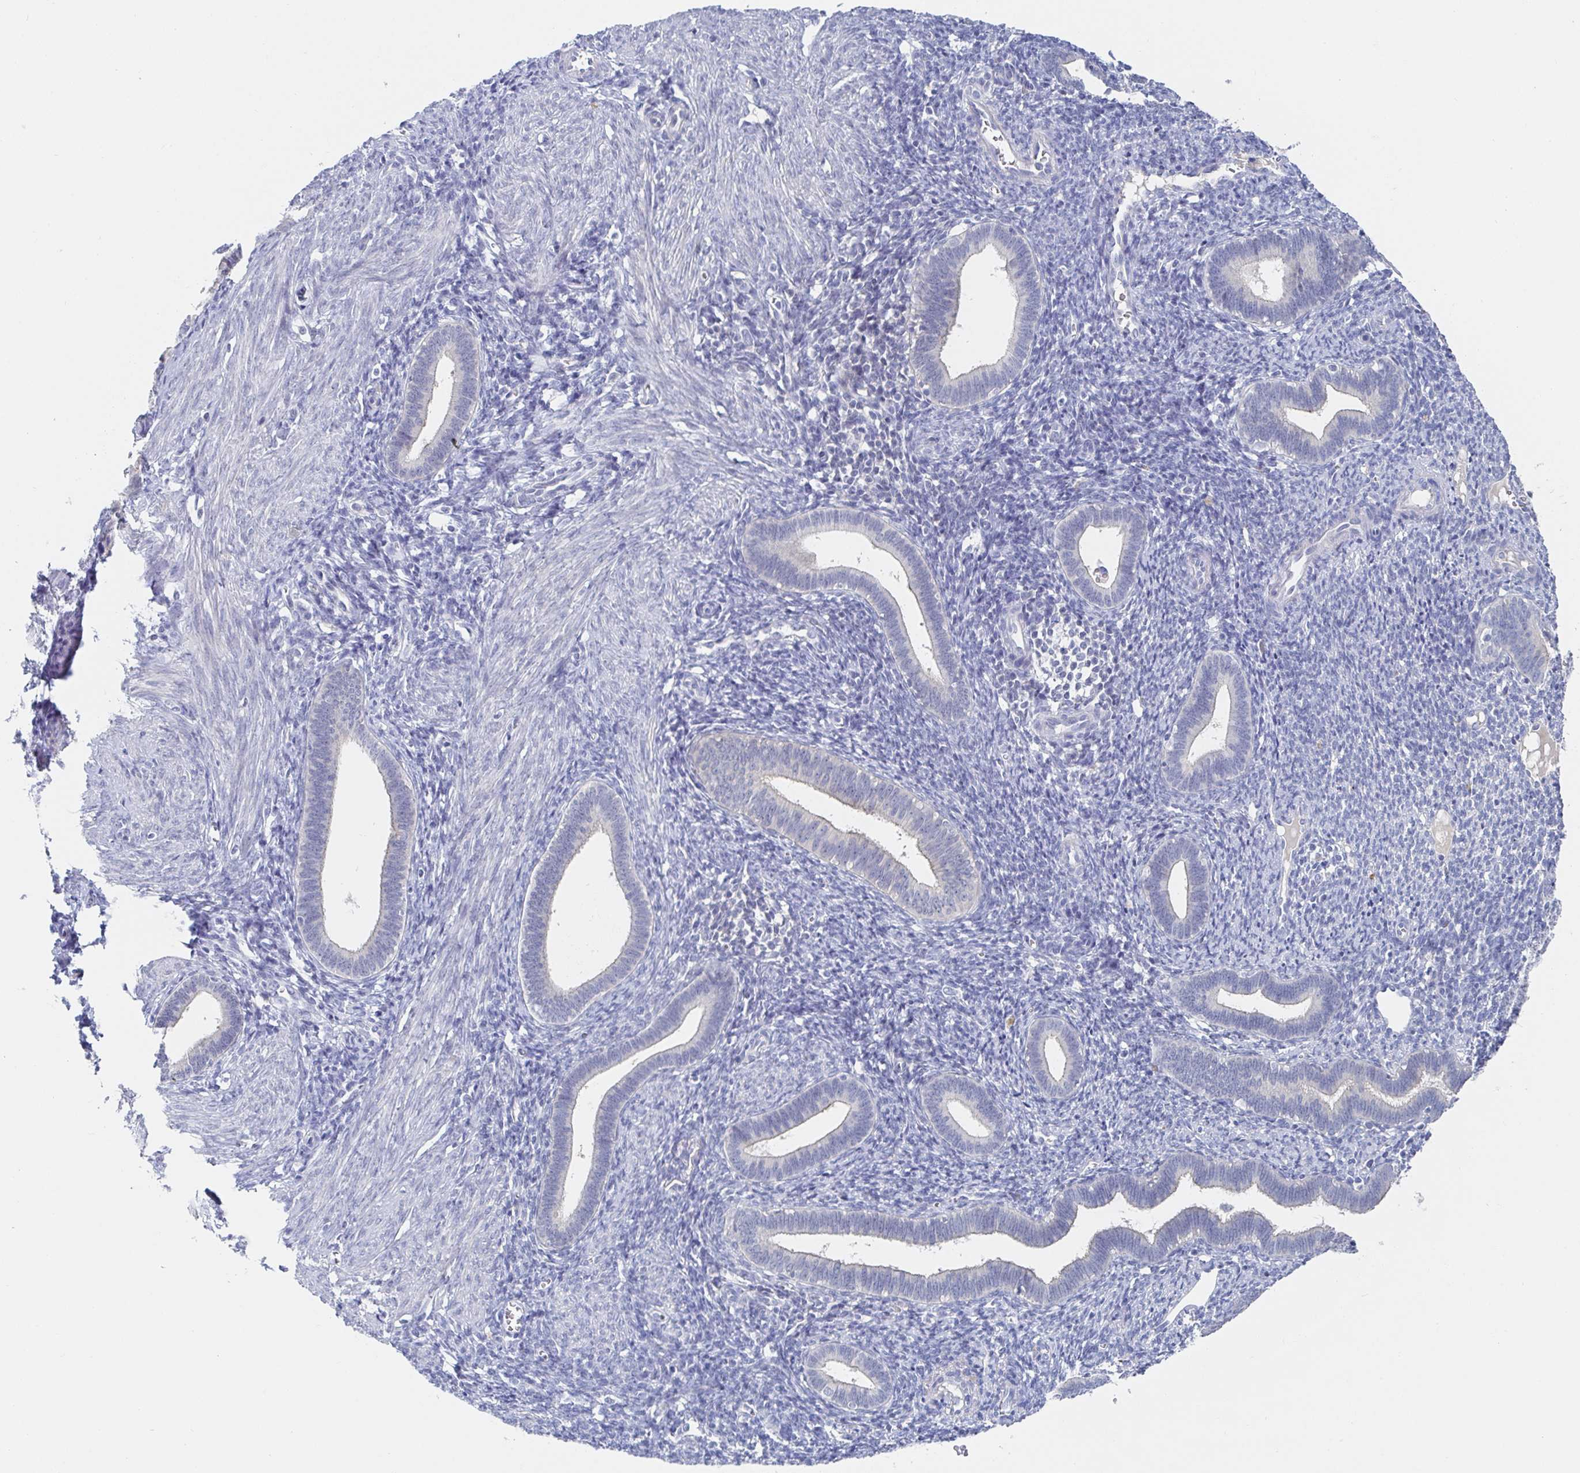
{"staining": {"intensity": "negative", "quantity": "none", "location": "none"}, "tissue": "endometrium", "cell_type": "Cells in endometrial stroma", "image_type": "normal", "snomed": [{"axis": "morphology", "description": "Normal tissue, NOS"}, {"axis": "topography", "description": "Endometrium"}], "caption": "Immunohistochemical staining of normal endometrium displays no significant staining in cells in endometrial stroma.", "gene": "ZNF100", "patient": {"sex": "female", "age": 41}}